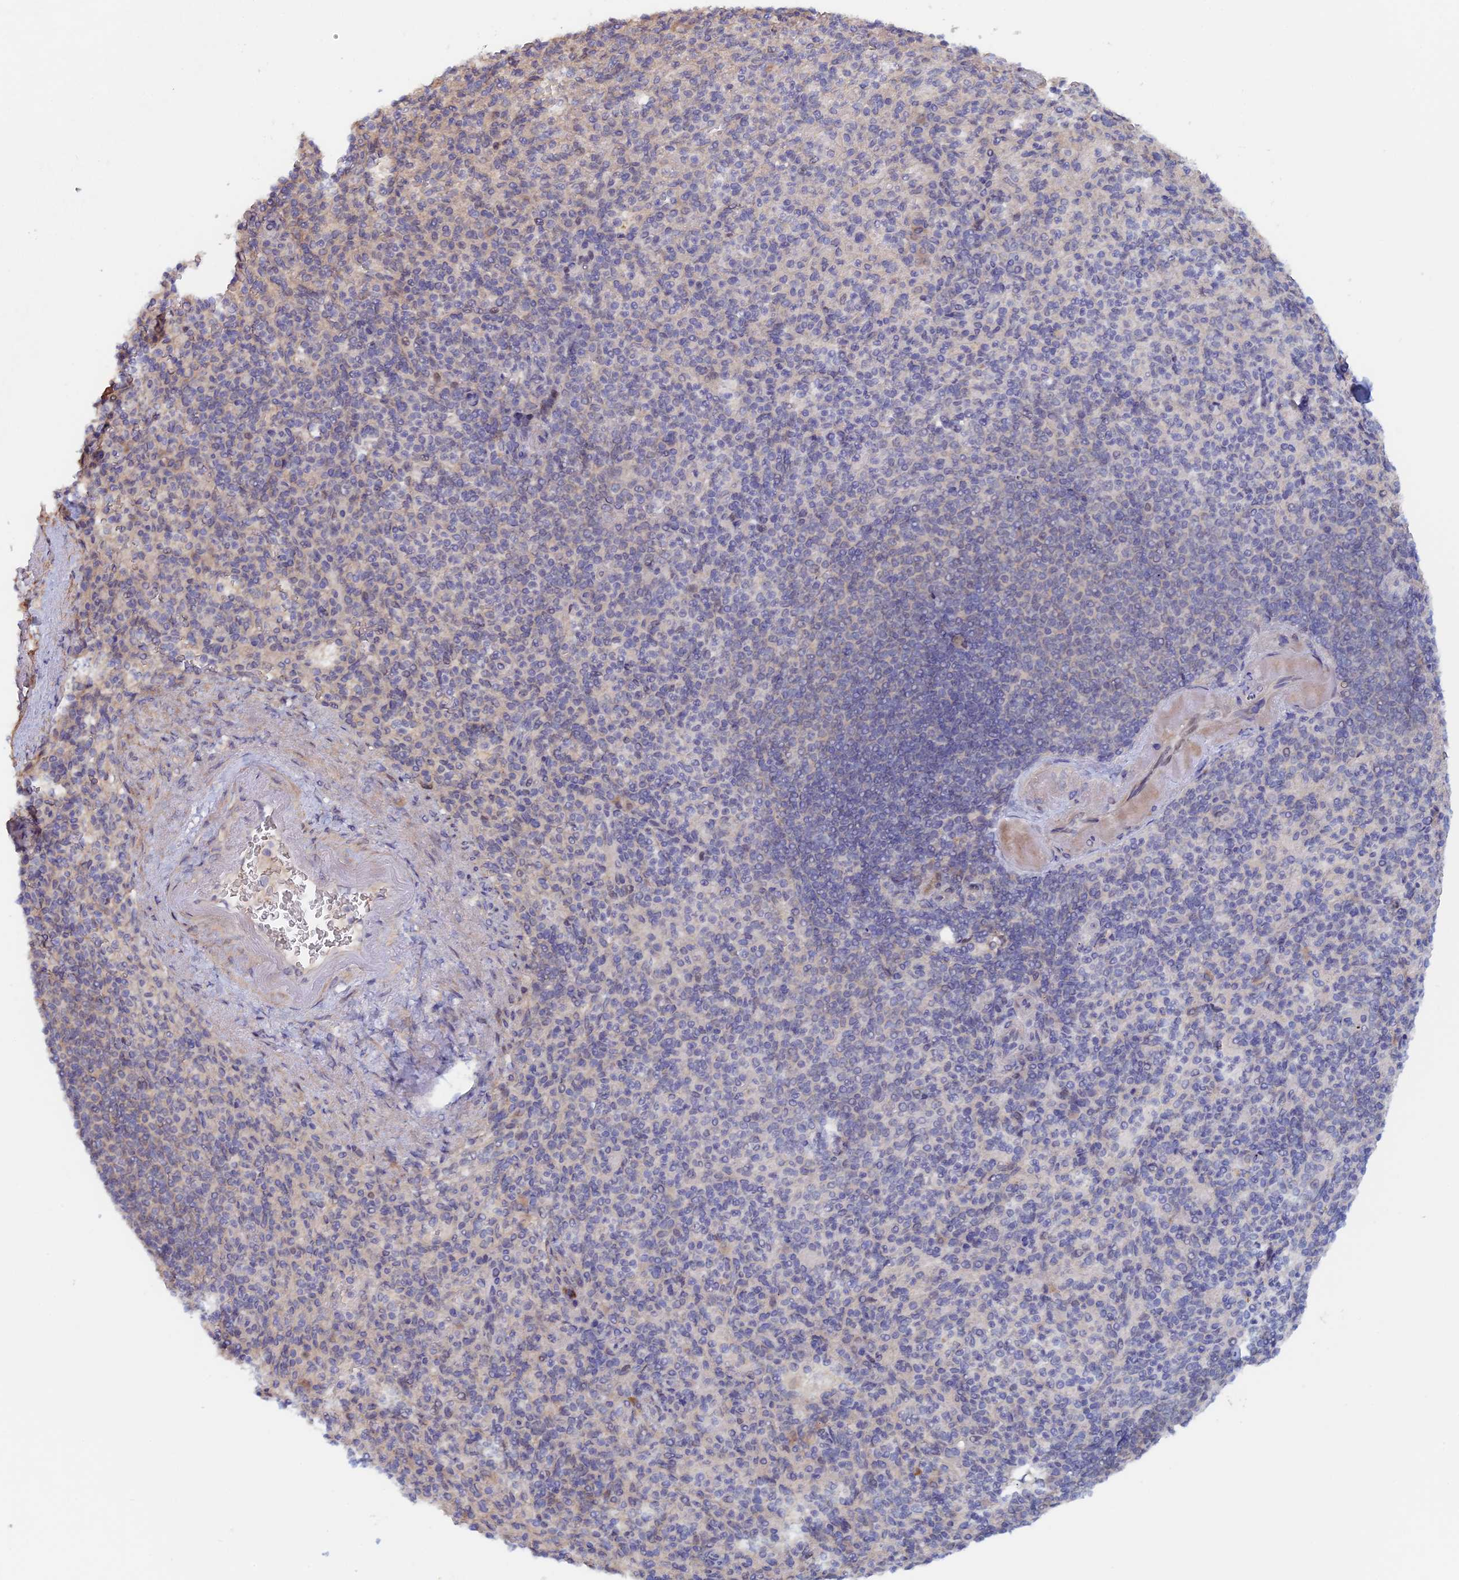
{"staining": {"intensity": "negative", "quantity": "none", "location": "none"}, "tissue": "spleen", "cell_type": "Cells in red pulp", "image_type": "normal", "snomed": [{"axis": "morphology", "description": "Normal tissue, NOS"}, {"axis": "topography", "description": "Spleen"}], "caption": "Immunohistochemistry (IHC) micrograph of normal spleen: spleen stained with DAB exhibits no significant protein expression in cells in red pulp.", "gene": "ELOVL6", "patient": {"sex": "female", "age": 74}}